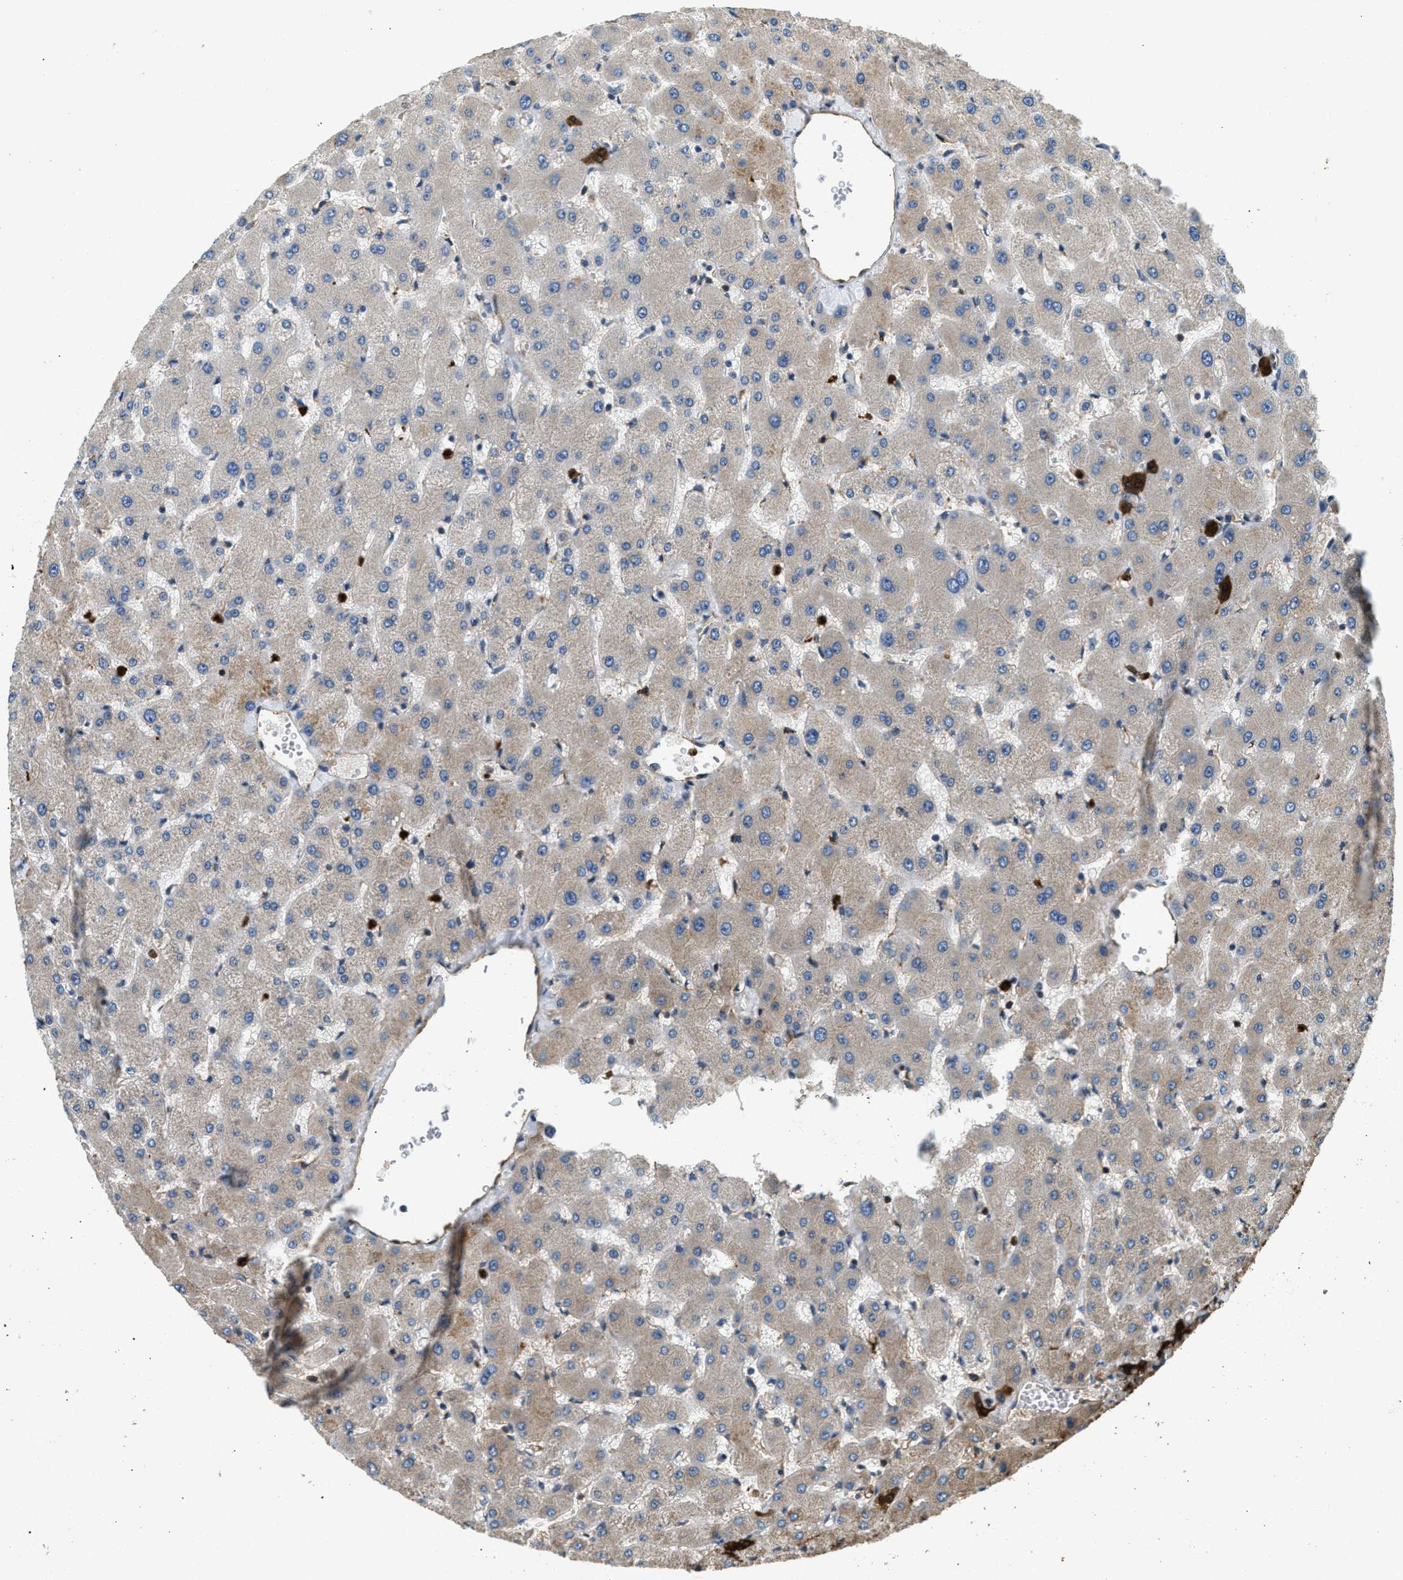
{"staining": {"intensity": "strong", "quantity": ">75%", "location": "cytoplasmic/membranous"}, "tissue": "liver", "cell_type": "Cholangiocytes", "image_type": "normal", "snomed": [{"axis": "morphology", "description": "Normal tissue, NOS"}, {"axis": "topography", "description": "Liver"}], "caption": "Strong cytoplasmic/membranous expression is seen in approximately >75% of cholangiocytes in unremarkable liver. (DAB = brown stain, brightfield microscopy at high magnification).", "gene": "ANXA3", "patient": {"sex": "female", "age": 63}}